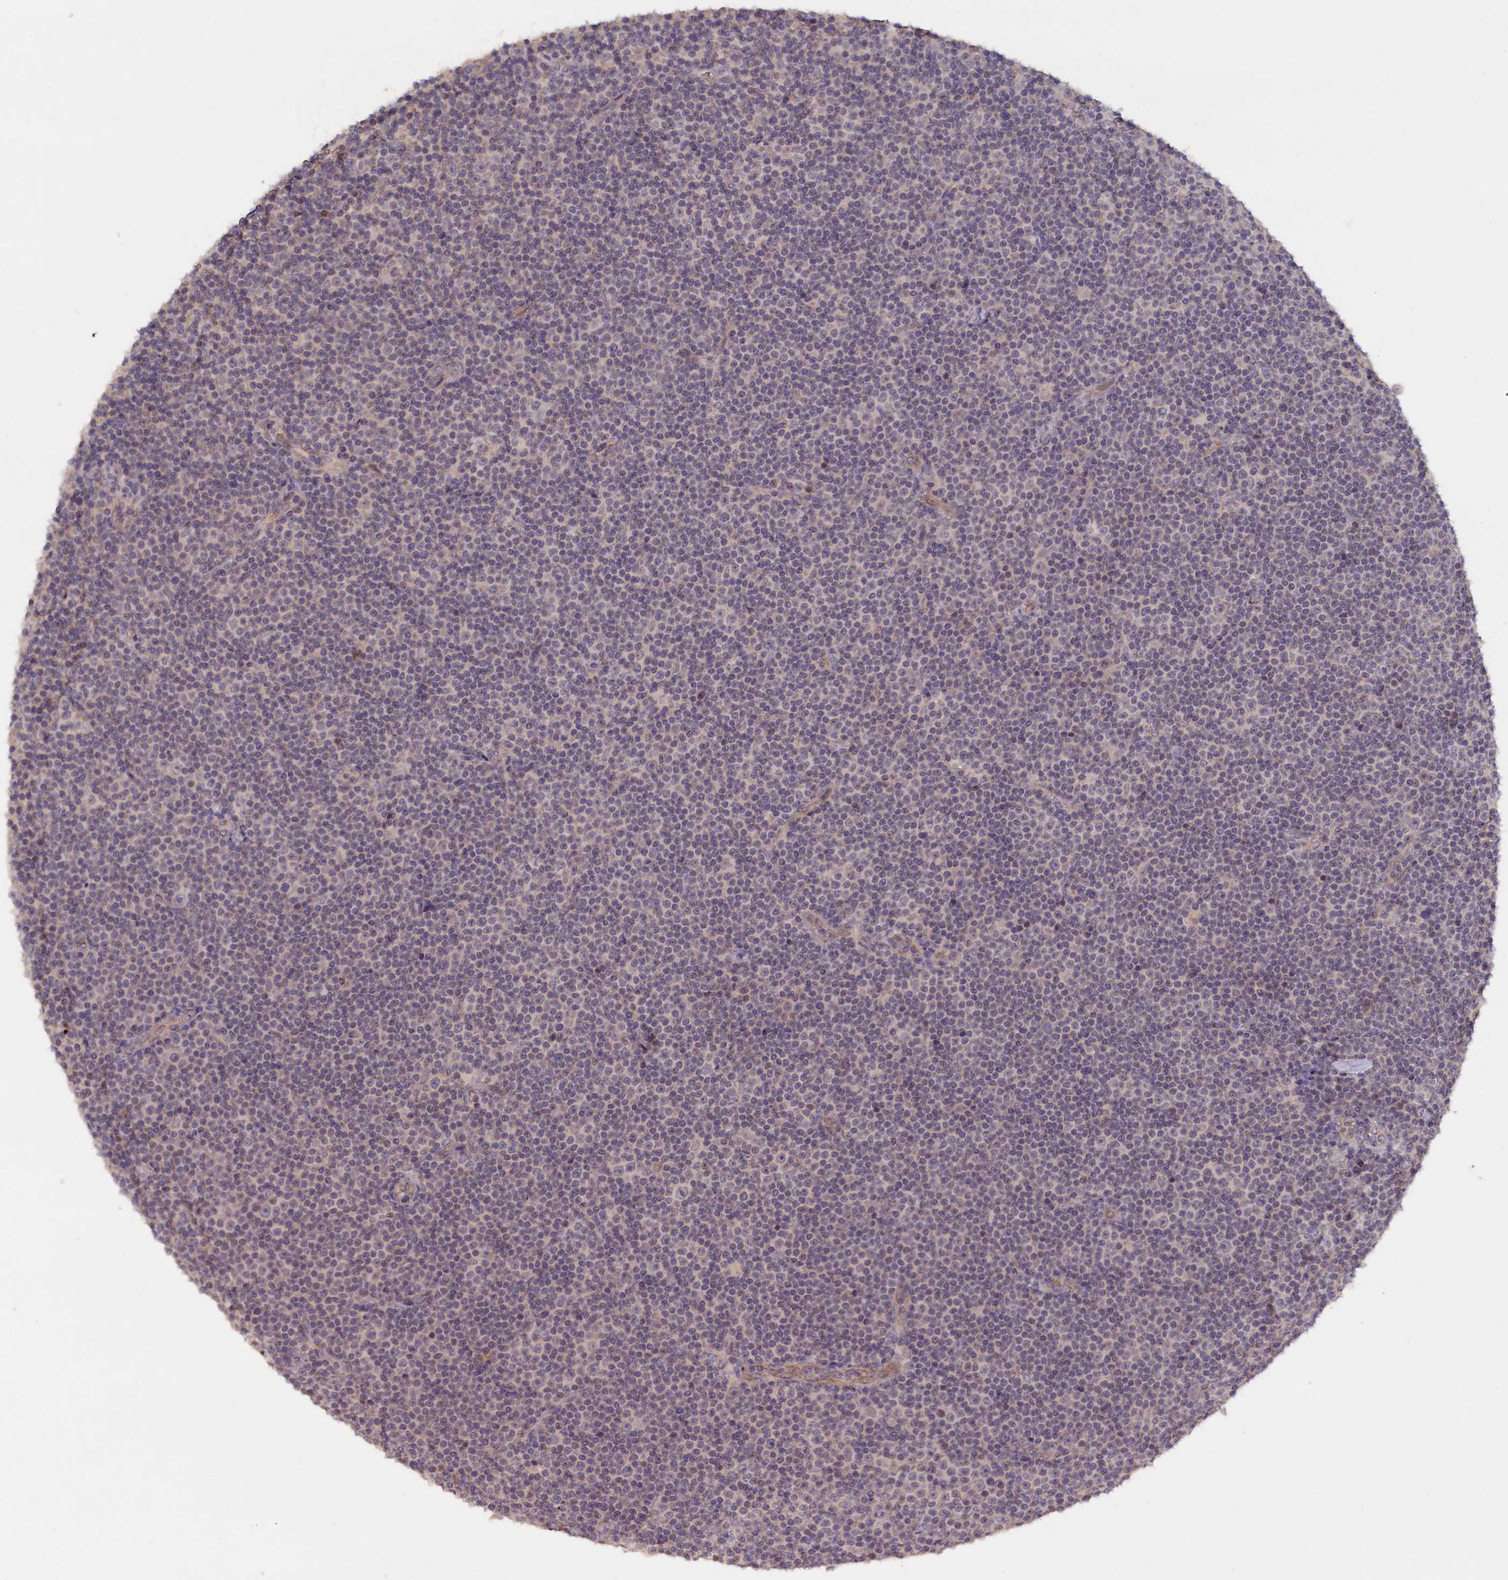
{"staining": {"intensity": "negative", "quantity": "none", "location": "none"}, "tissue": "lymphoma", "cell_type": "Tumor cells", "image_type": "cancer", "snomed": [{"axis": "morphology", "description": "Malignant lymphoma, non-Hodgkin's type, Low grade"}, {"axis": "topography", "description": "Lymph node"}], "caption": "The image reveals no significant staining in tumor cells of lymphoma.", "gene": "CELF5", "patient": {"sex": "female", "age": 67}}